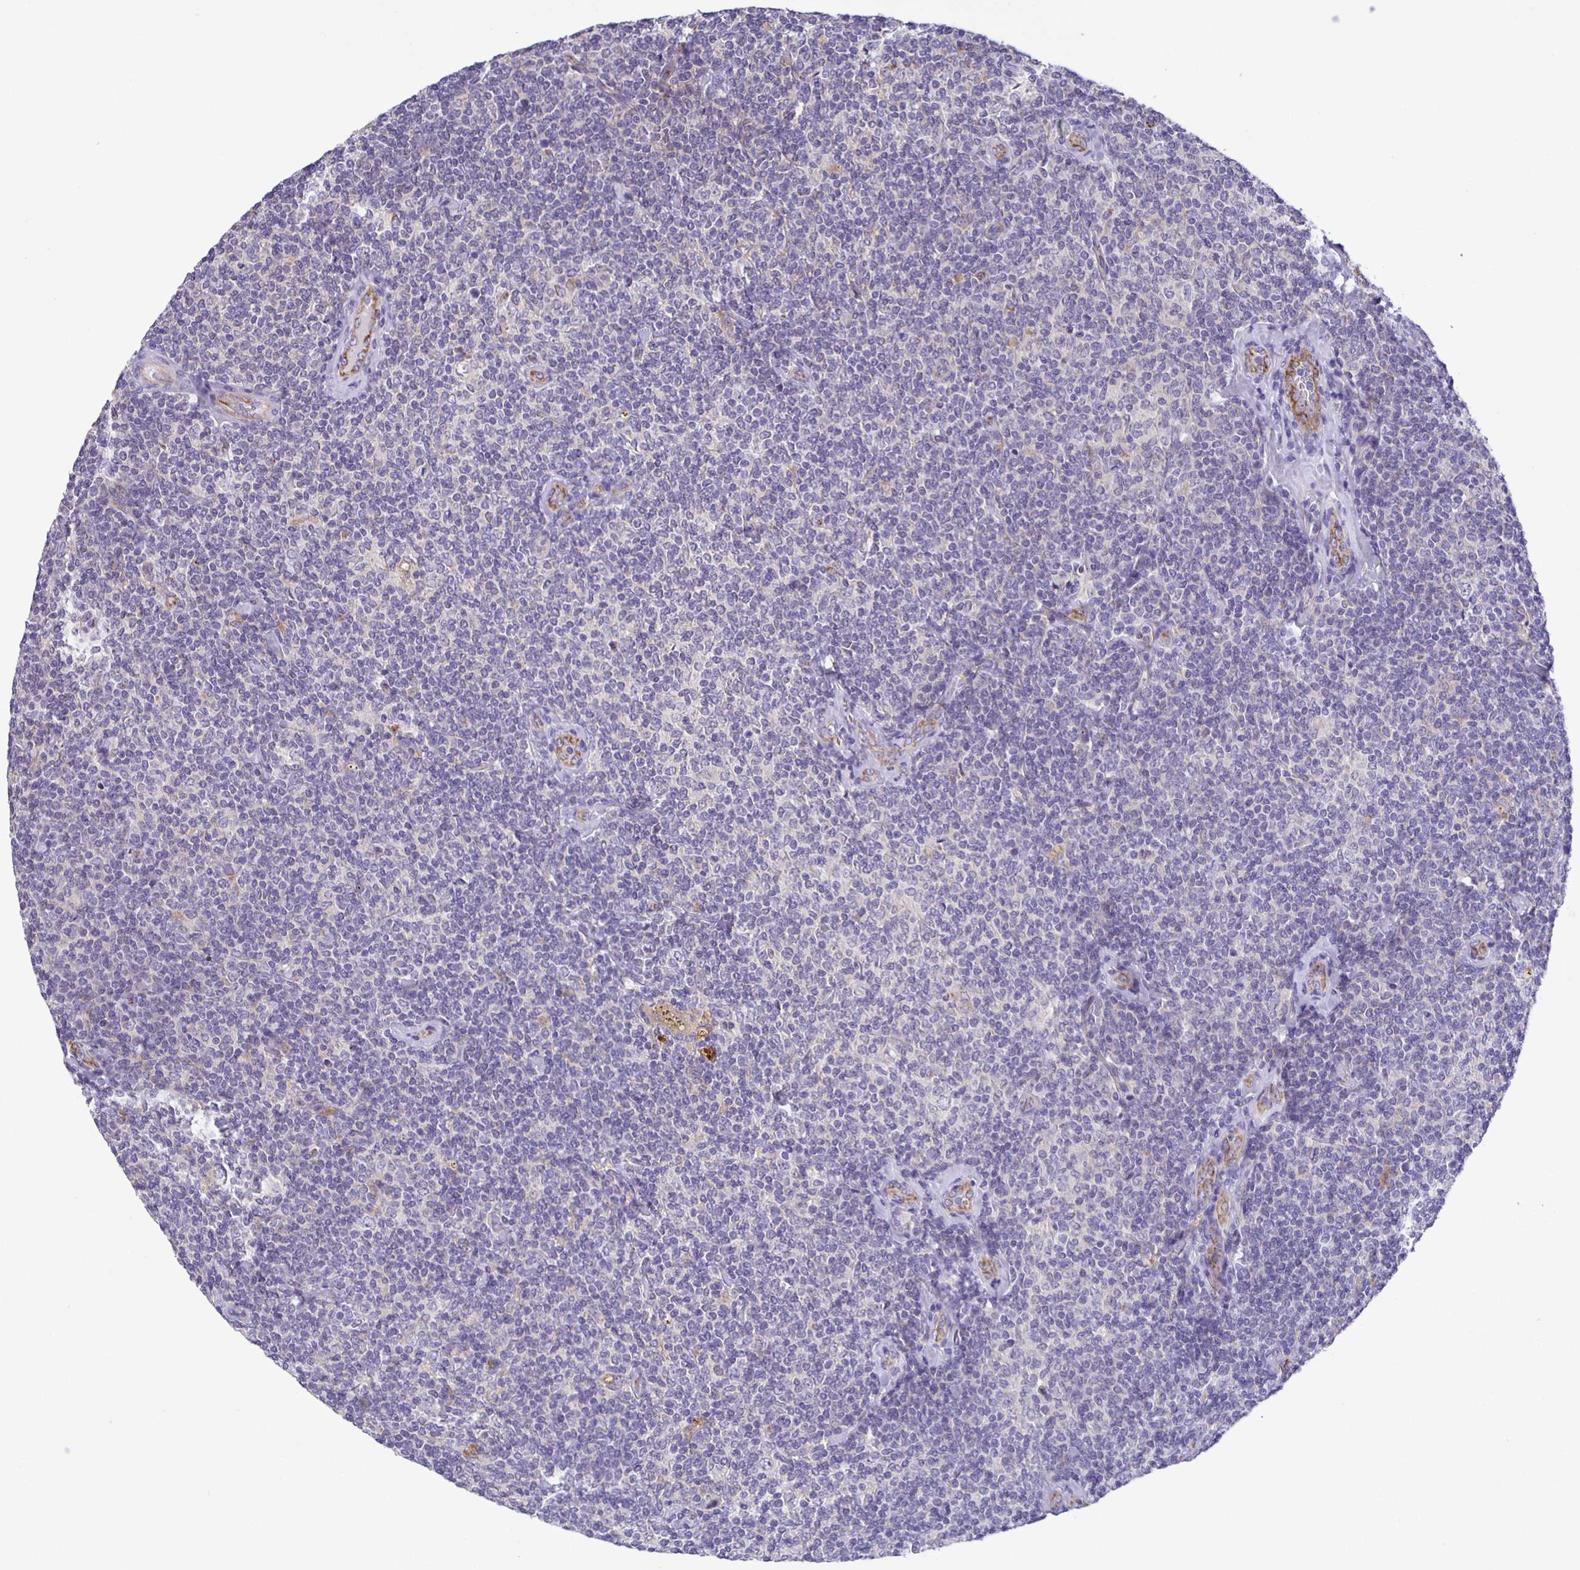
{"staining": {"intensity": "negative", "quantity": "none", "location": "none"}, "tissue": "lymphoma", "cell_type": "Tumor cells", "image_type": "cancer", "snomed": [{"axis": "morphology", "description": "Malignant lymphoma, non-Hodgkin's type, Low grade"}, {"axis": "topography", "description": "Lymph node"}], "caption": "This is a photomicrograph of IHC staining of malignant lymphoma, non-Hodgkin's type (low-grade), which shows no staining in tumor cells.", "gene": "JMJD4", "patient": {"sex": "female", "age": 56}}